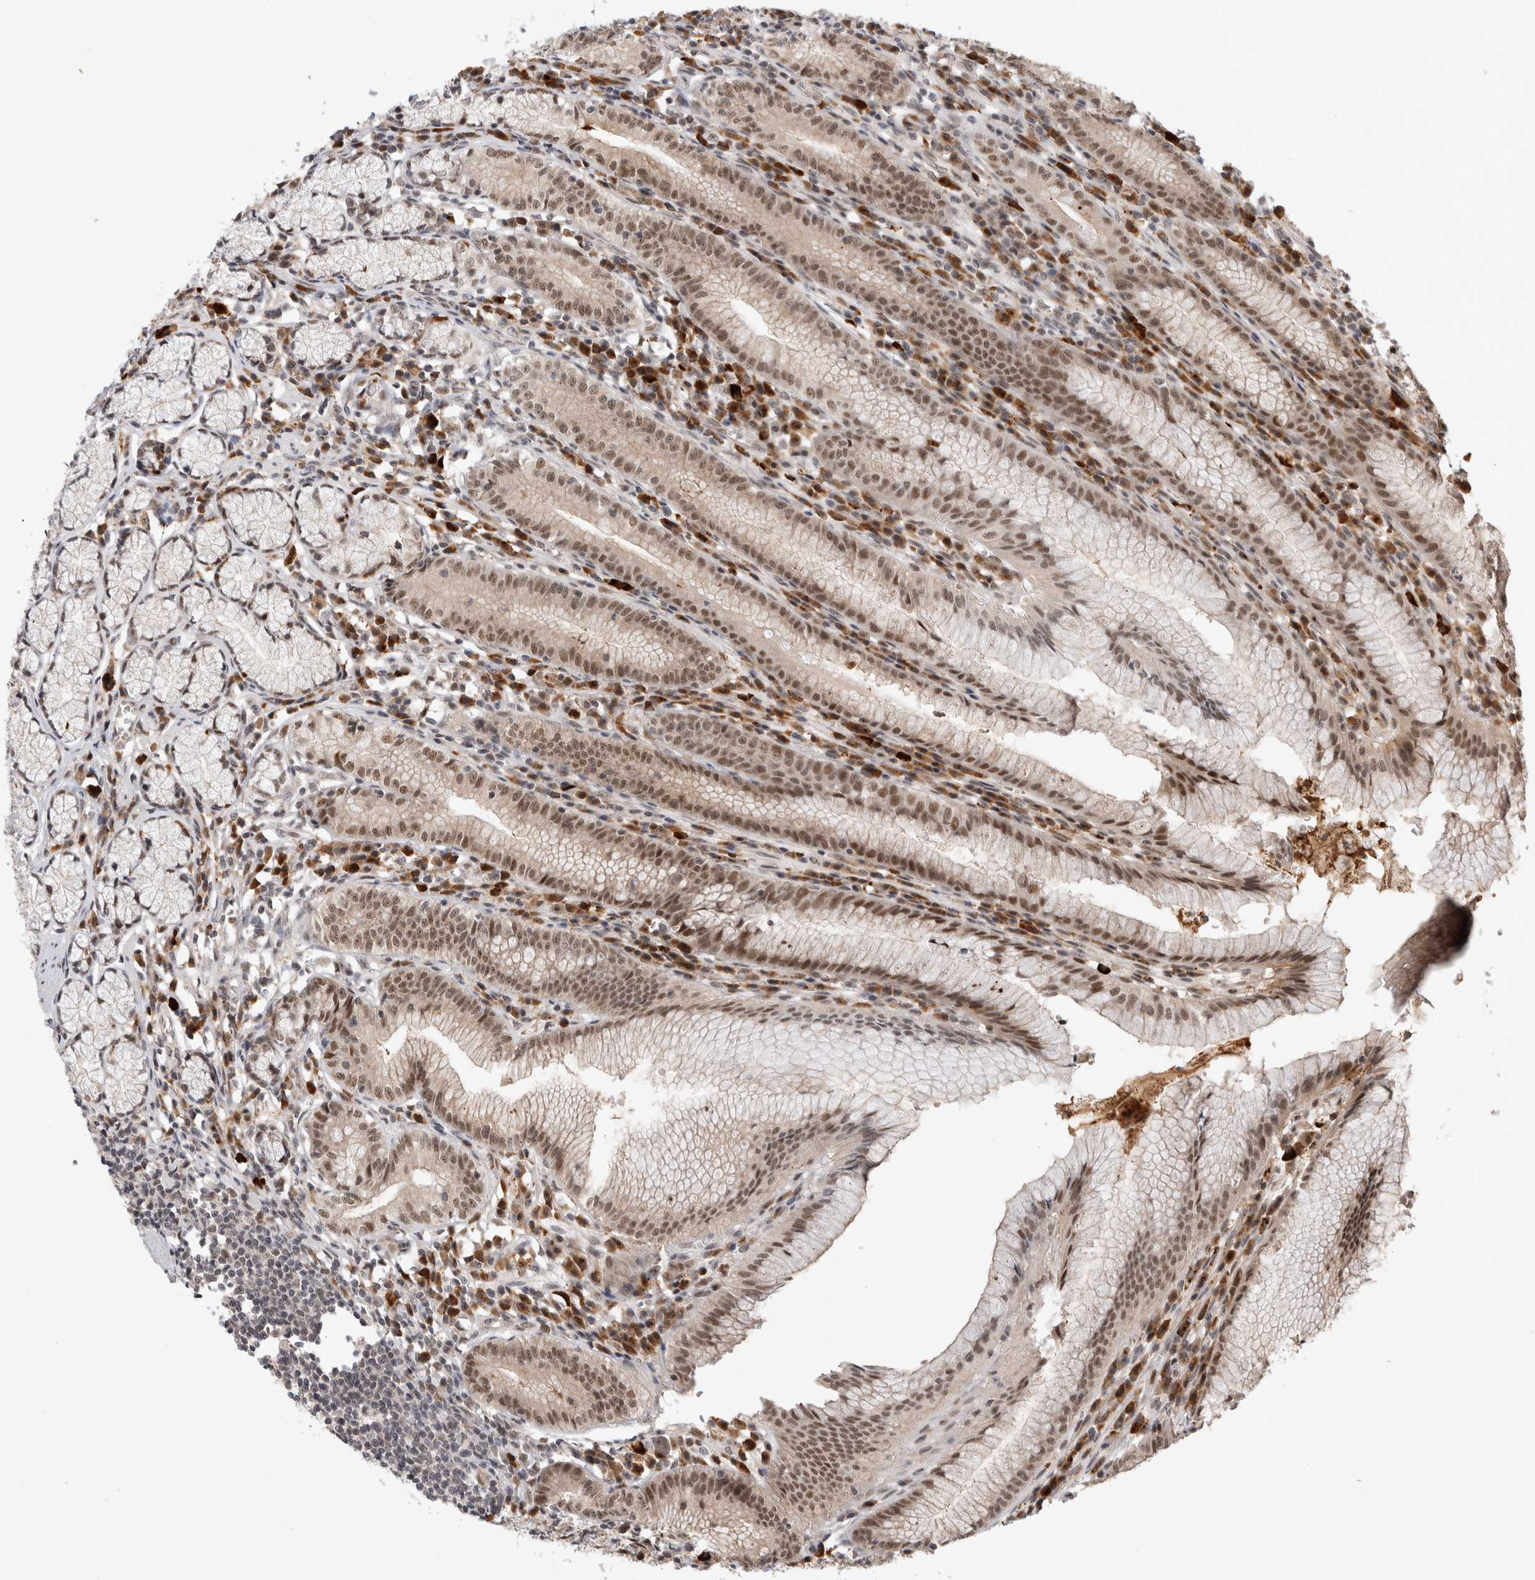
{"staining": {"intensity": "moderate", "quantity": ">75%", "location": "cytoplasmic/membranous,nuclear"}, "tissue": "stomach", "cell_type": "Glandular cells", "image_type": "normal", "snomed": [{"axis": "morphology", "description": "Normal tissue, NOS"}, {"axis": "topography", "description": "Stomach"}], "caption": "Protein staining of benign stomach displays moderate cytoplasmic/membranous,nuclear positivity in approximately >75% of glandular cells.", "gene": "HESX1", "patient": {"sex": "male", "age": 55}}